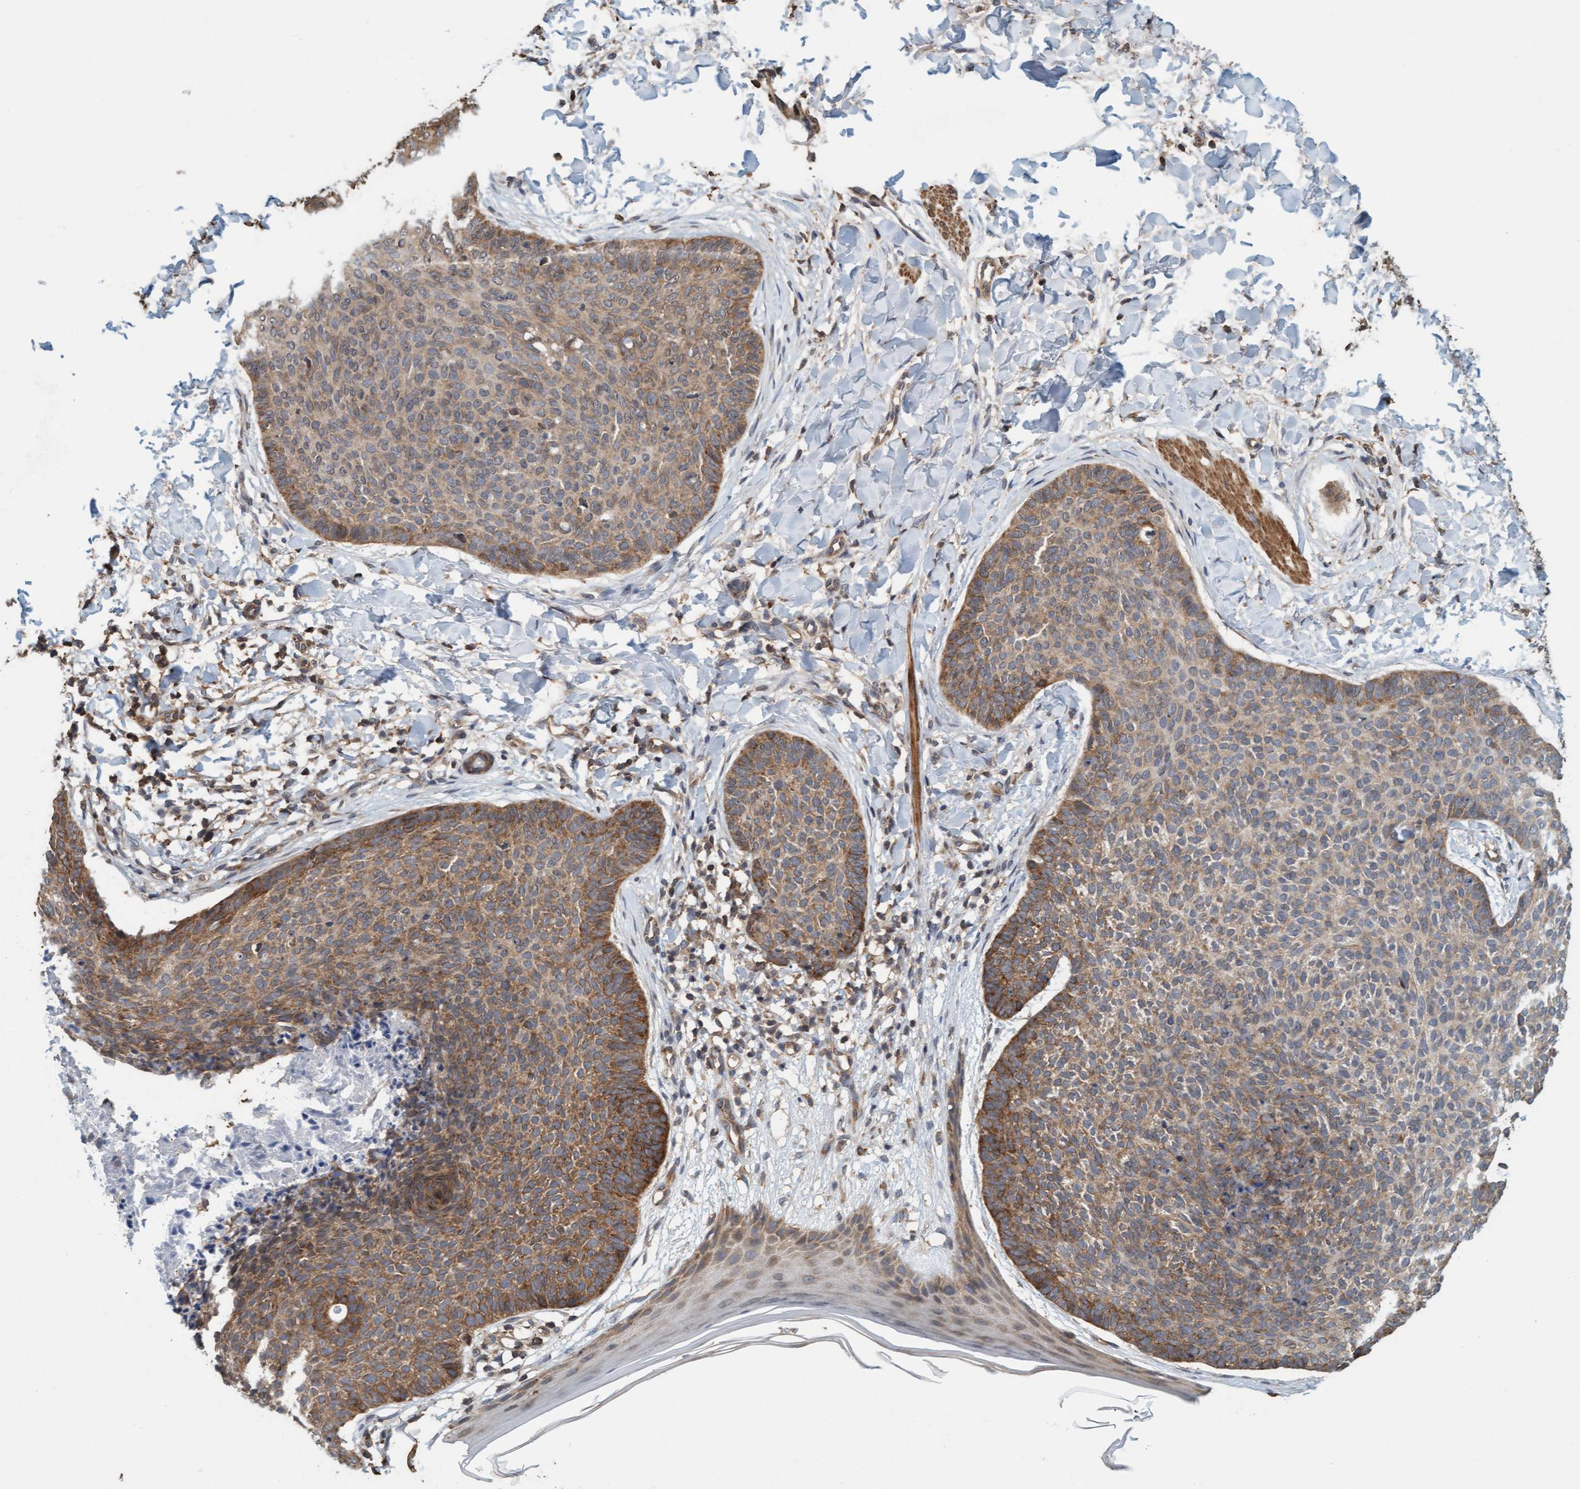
{"staining": {"intensity": "moderate", "quantity": ">75%", "location": "cytoplasmic/membranous"}, "tissue": "skin cancer", "cell_type": "Tumor cells", "image_type": "cancer", "snomed": [{"axis": "morphology", "description": "Normal tissue, NOS"}, {"axis": "morphology", "description": "Basal cell carcinoma"}, {"axis": "topography", "description": "Skin"}], "caption": "Tumor cells demonstrate medium levels of moderate cytoplasmic/membranous staining in about >75% of cells in human skin cancer.", "gene": "FXR2", "patient": {"sex": "male", "age": 50}}